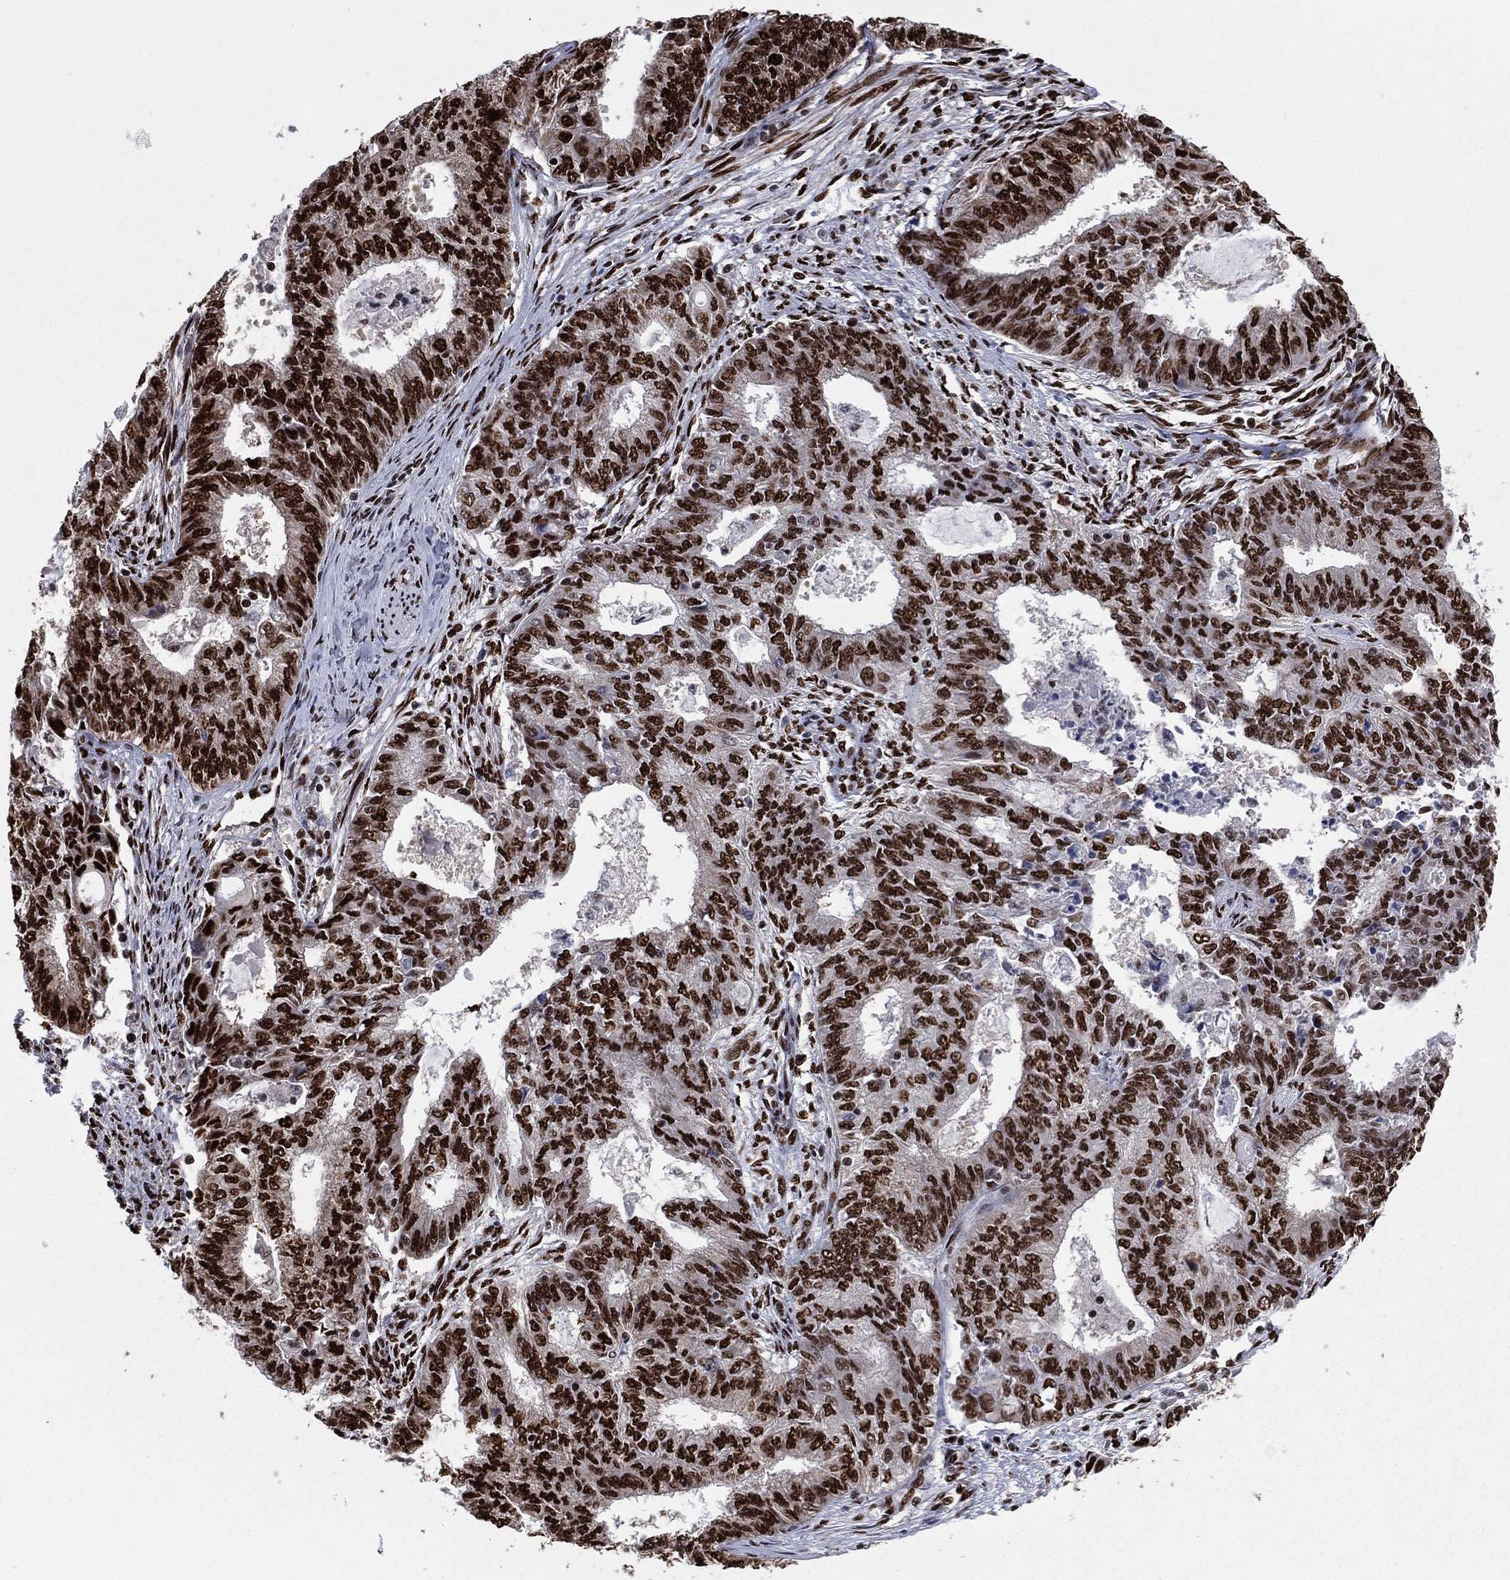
{"staining": {"intensity": "strong", "quantity": ">75%", "location": "nuclear"}, "tissue": "endometrial cancer", "cell_type": "Tumor cells", "image_type": "cancer", "snomed": [{"axis": "morphology", "description": "Adenocarcinoma, NOS"}, {"axis": "topography", "description": "Endometrium"}], "caption": "Immunohistochemical staining of human endometrial adenocarcinoma displays high levels of strong nuclear staining in approximately >75% of tumor cells. (DAB (3,3'-diaminobenzidine) IHC with brightfield microscopy, high magnification).", "gene": "TP53BP1", "patient": {"sex": "female", "age": 62}}